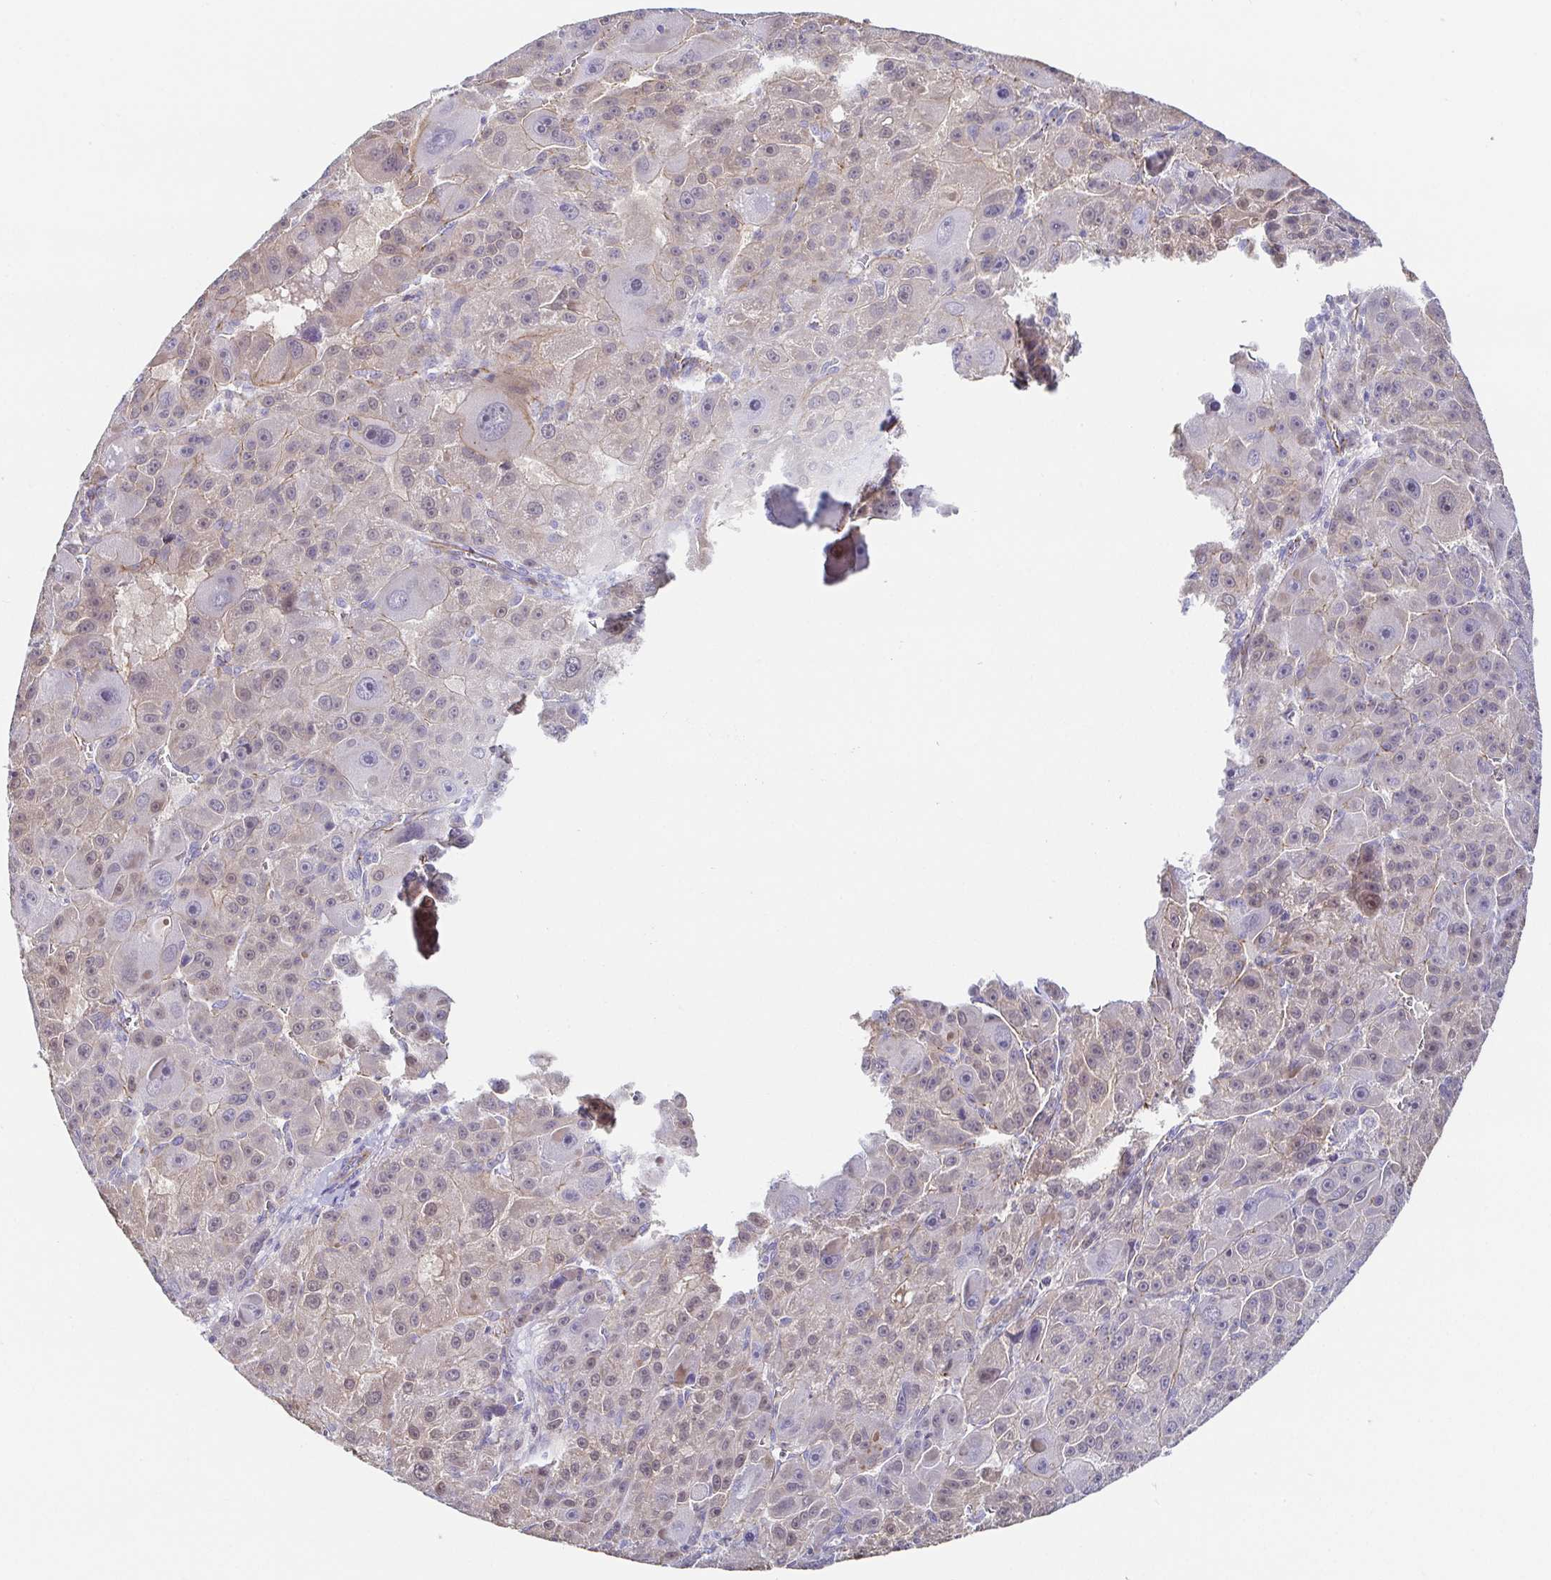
{"staining": {"intensity": "negative", "quantity": "none", "location": "none"}, "tissue": "liver cancer", "cell_type": "Tumor cells", "image_type": "cancer", "snomed": [{"axis": "morphology", "description": "Carcinoma, Hepatocellular, NOS"}, {"axis": "topography", "description": "Liver"}], "caption": "Histopathology image shows no significant protein staining in tumor cells of liver hepatocellular carcinoma.", "gene": "PIWIL3", "patient": {"sex": "male", "age": 76}}